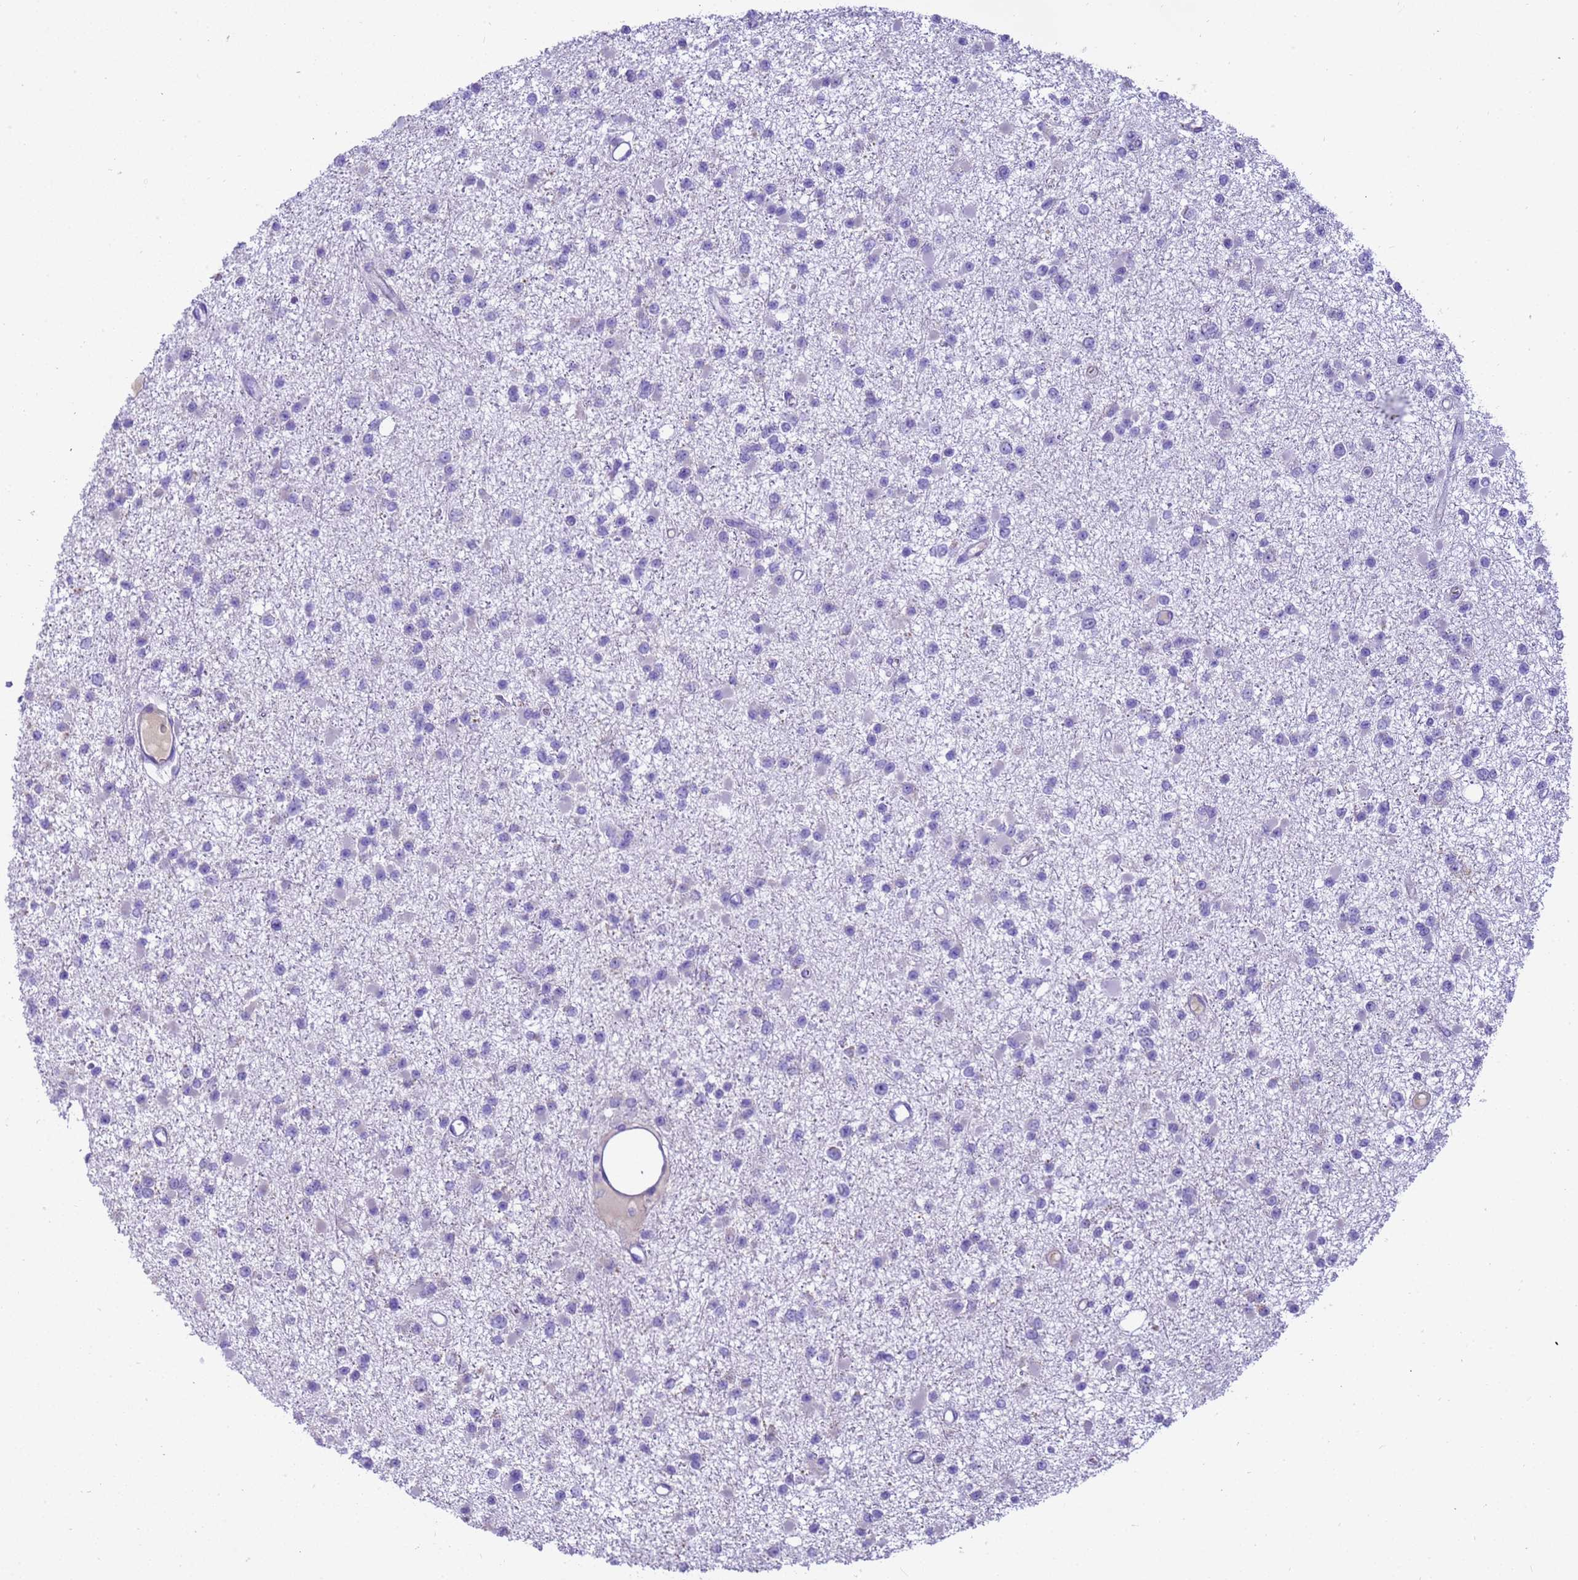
{"staining": {"intensity": "negative", "quantity": "none", "location": "none"}, "tissue": "glioma", "cell_type": "Tumor cells", "image_type": "cancer", "snomed": [{"axis": "morphology", "description": "Glioma, malignant, Low grade"}, {"axis": "topography", "description": "Brain"}], "caption": "Tumor cells show no significant positivity in malignant glioma (low-grade).", "gene": "PIEZO2", "patient": {"sex": "female", "age": 22}}